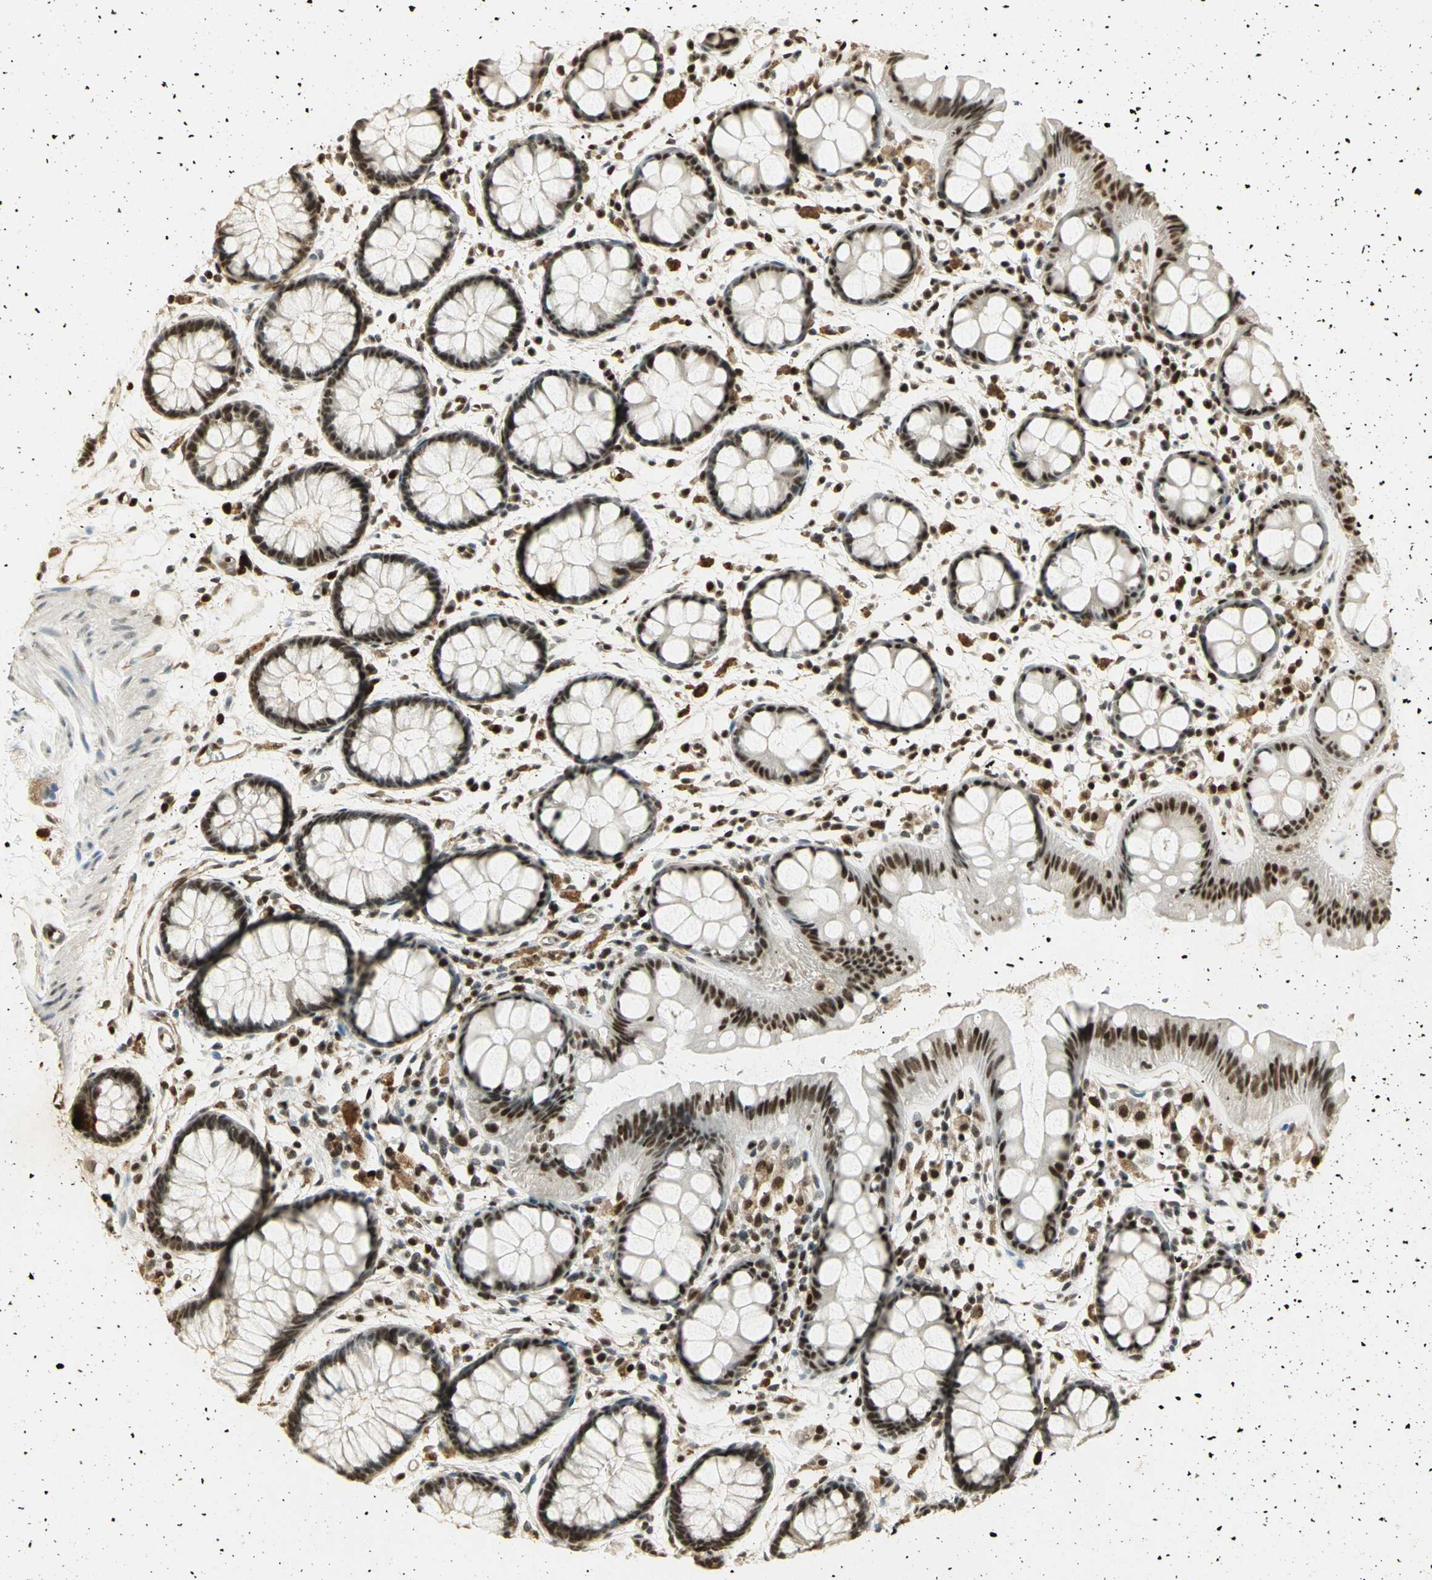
{"staining": {"intensity": "strong", "quantity": ">75%", "location": "nuclear"}, "tissue": "rectum", "cell_type": "Glandular cells", "image_type": "normal", "snomed": [{"axis": "morphology", "description": "Normal tissue, NOS"}, {"axis": "topography", "description": "Rectum"}], "caption": "Immunohistochemical staining of unremarkable human rectum displays high levels of strong nuclear staining in about >75% of glandular cells.", "gene": "ELF1", "patient": {"sex": "female", "age": 66}}